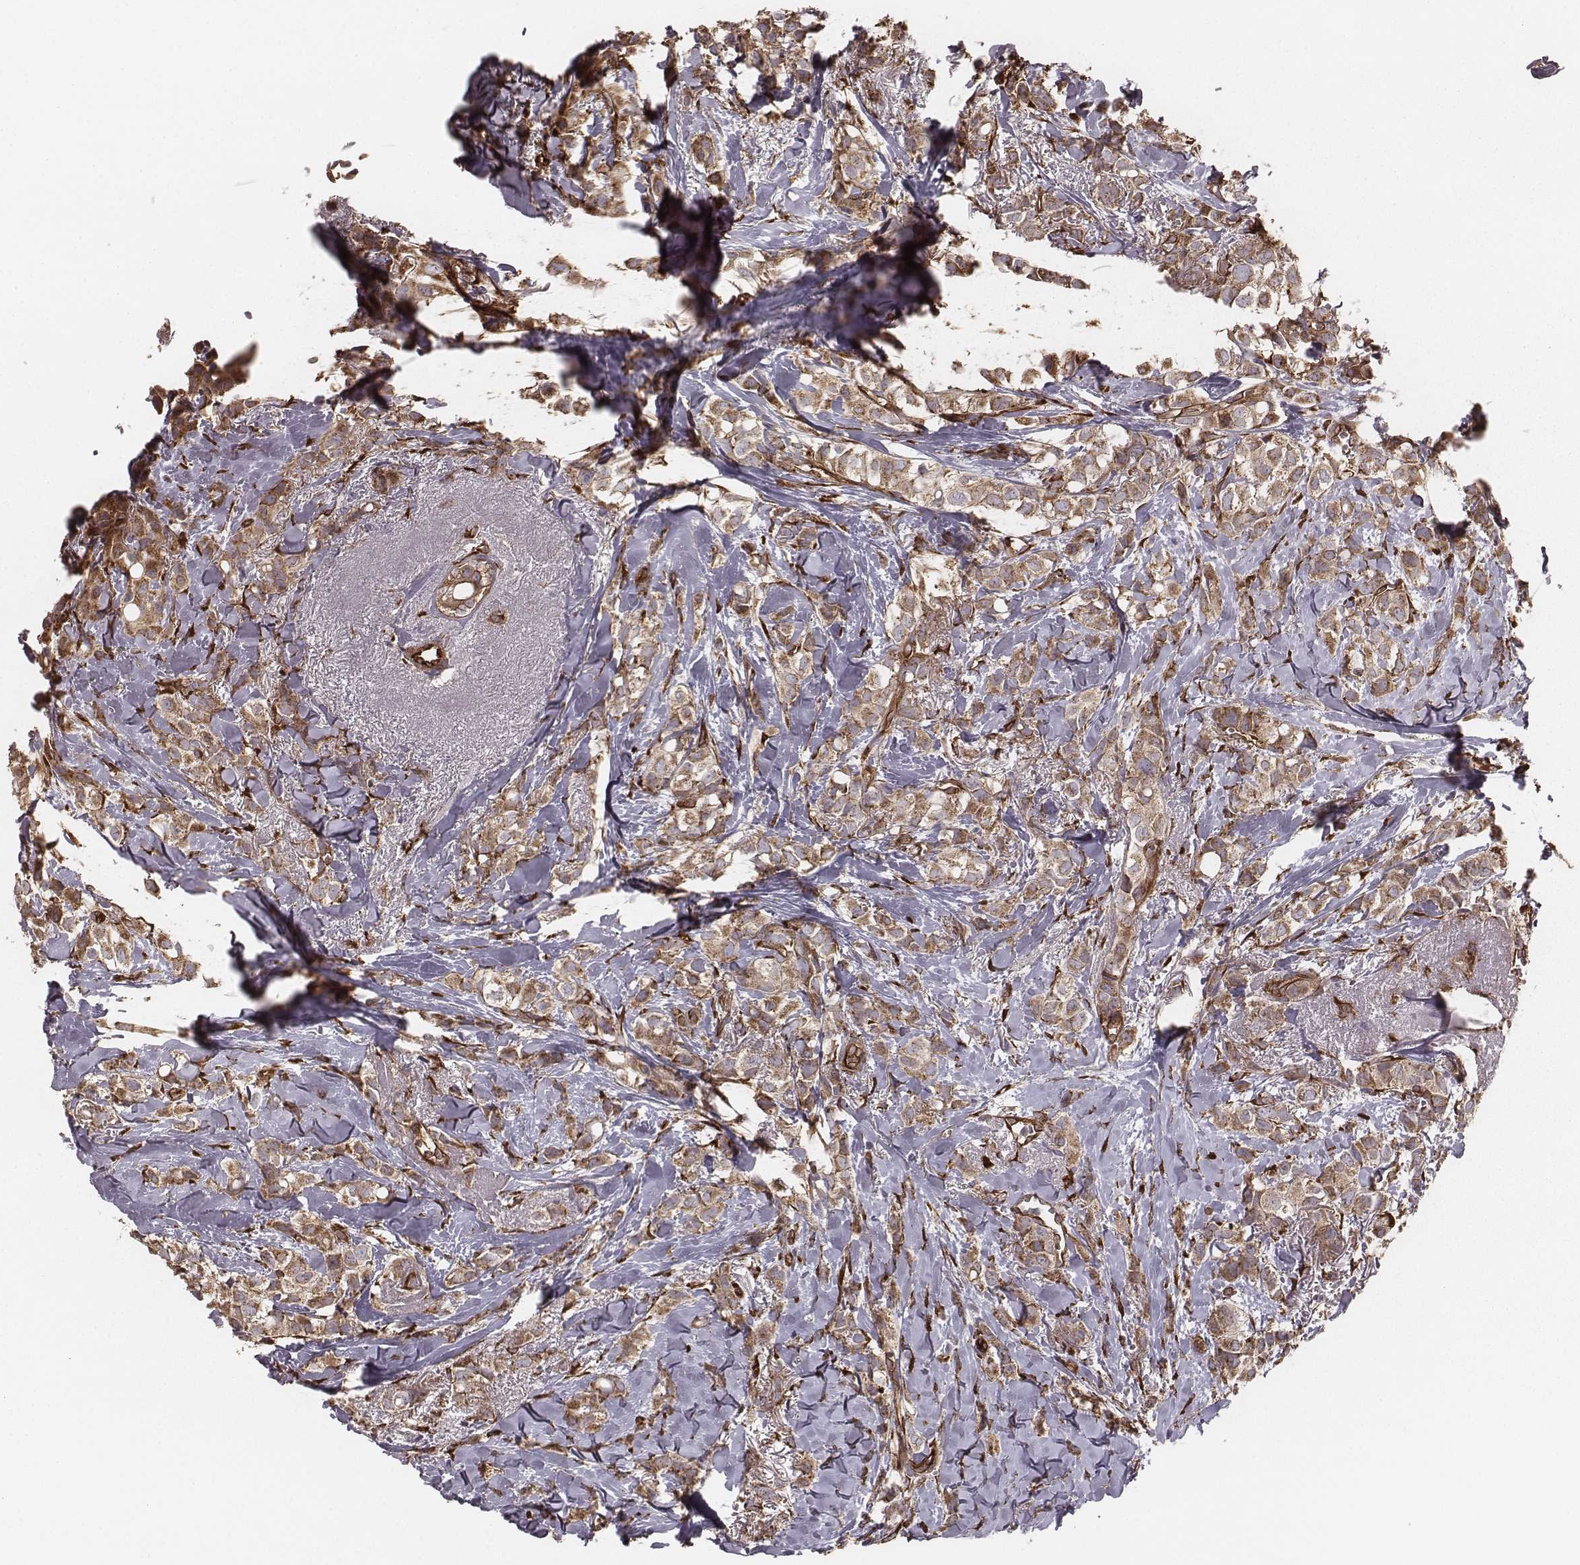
{"staining": {"intensity": "moderate", "quantity": ">75%", "location": "cytoplasmic/membranous"}, "tissue": "breast cancer", "cell_type": "Tumor cells", "image_type": "cancer", "snomed": [{"axis": "morphology", "description": "Duct carcinoma"}, {"axis": "topography", "description": "Breast"}], "caption": "DAB immunohistochemical staining of infiltrating ductal carcinoma (breast) exhibits moderate cytoplasmic/membranous protein staining in about >75% of tumor cells.", "gene": "PALMD", "patient": {"sex": "female", "age": 85}}